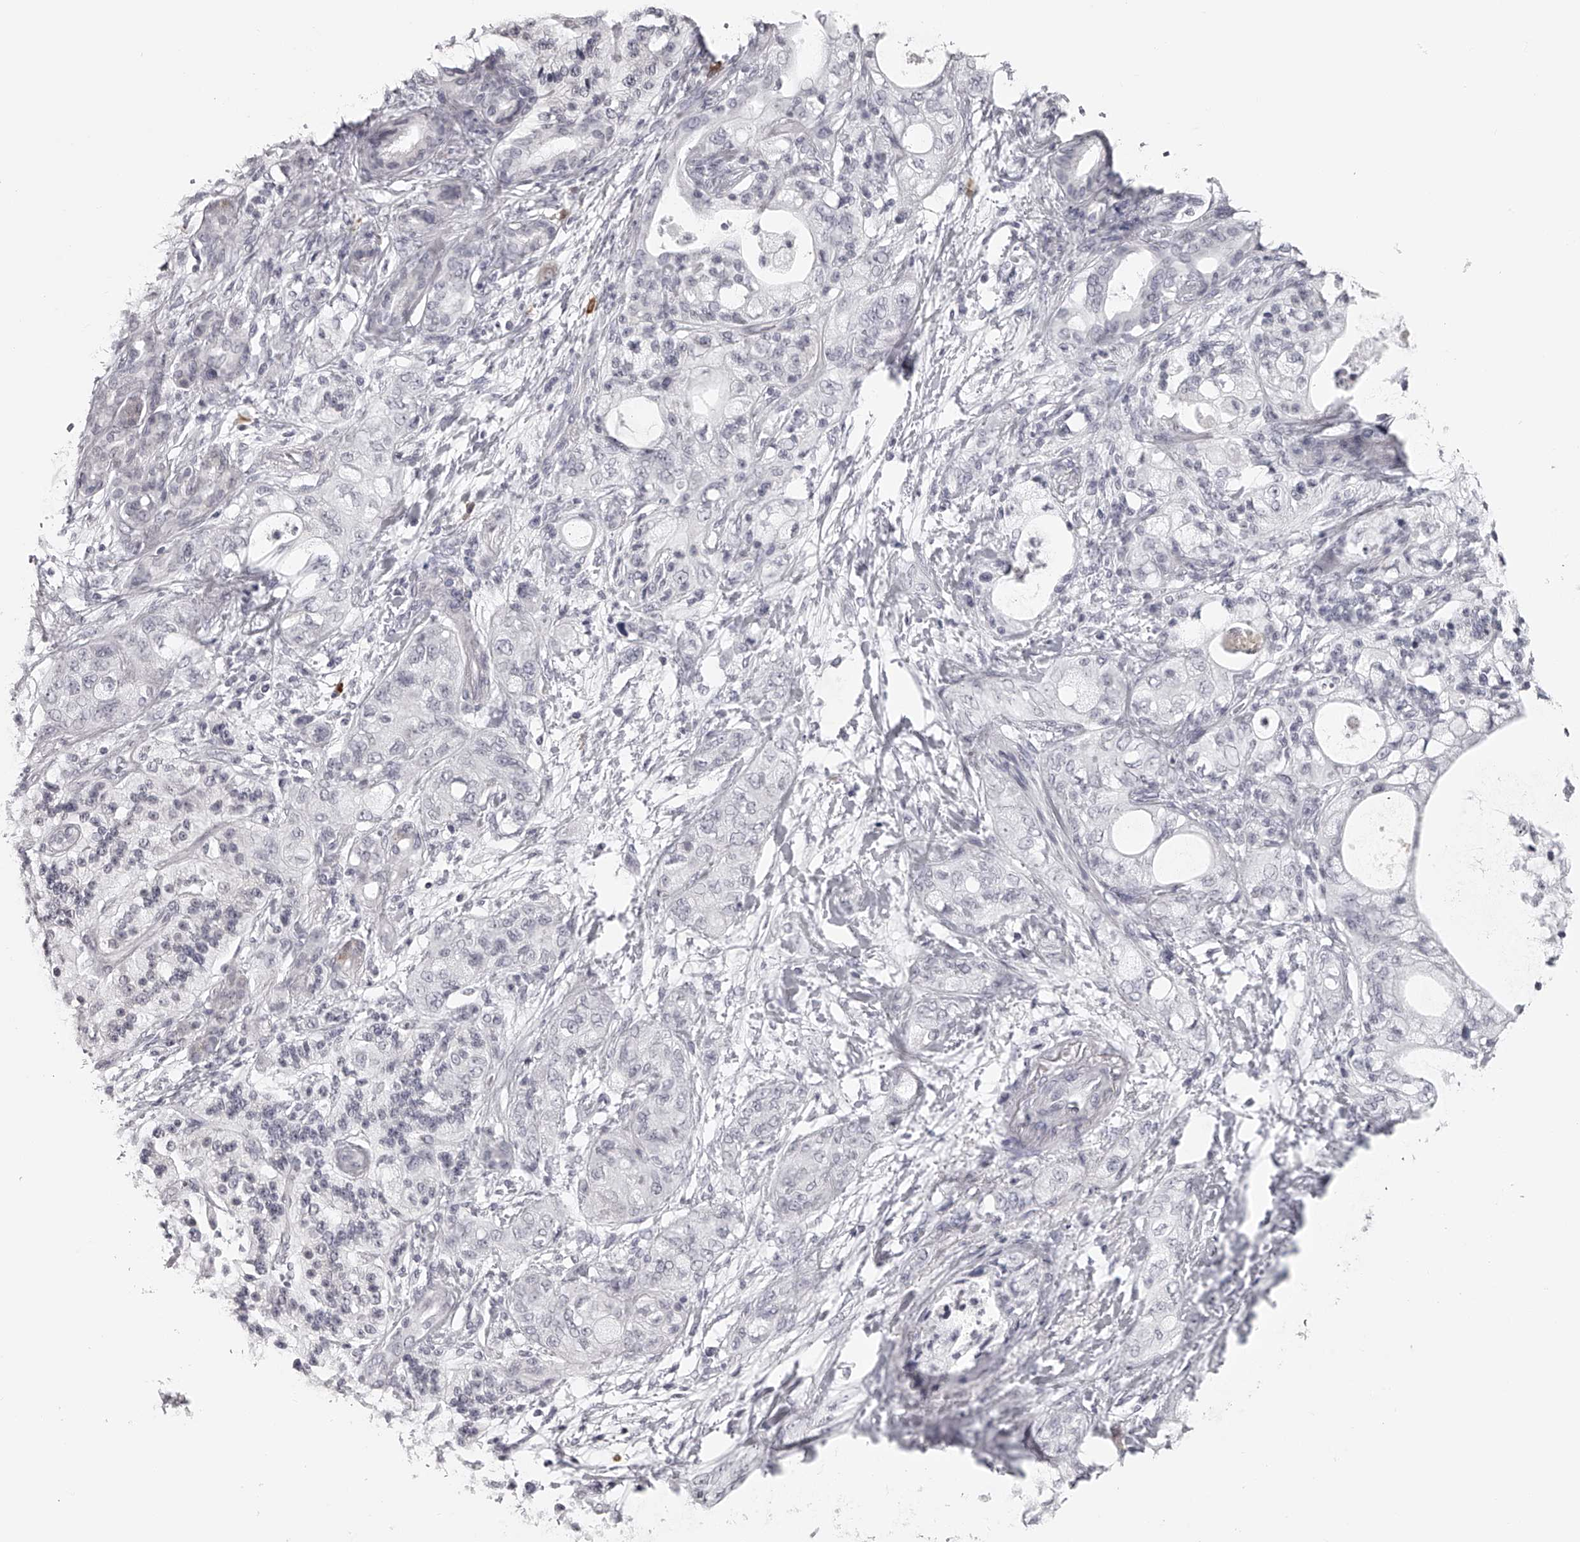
{"staining": {"intensity": "negative", "quantity": "none", "location": "none"}, "tissue": "pancreatic cancer", "cell_type": "Tumor cells", "image_type": "cancer", "snomed": [{"axis": "morphology", "description": "Adenocarcinoma, NOS"}, {"axis": "topography", "description": "Pancreas"}], "caption": "Immunohistochemistry of pancreatic cancer displays no expression in tumor cells.", "gene": "SEC11C", "patient": {"sex": "male", "age": 70}}